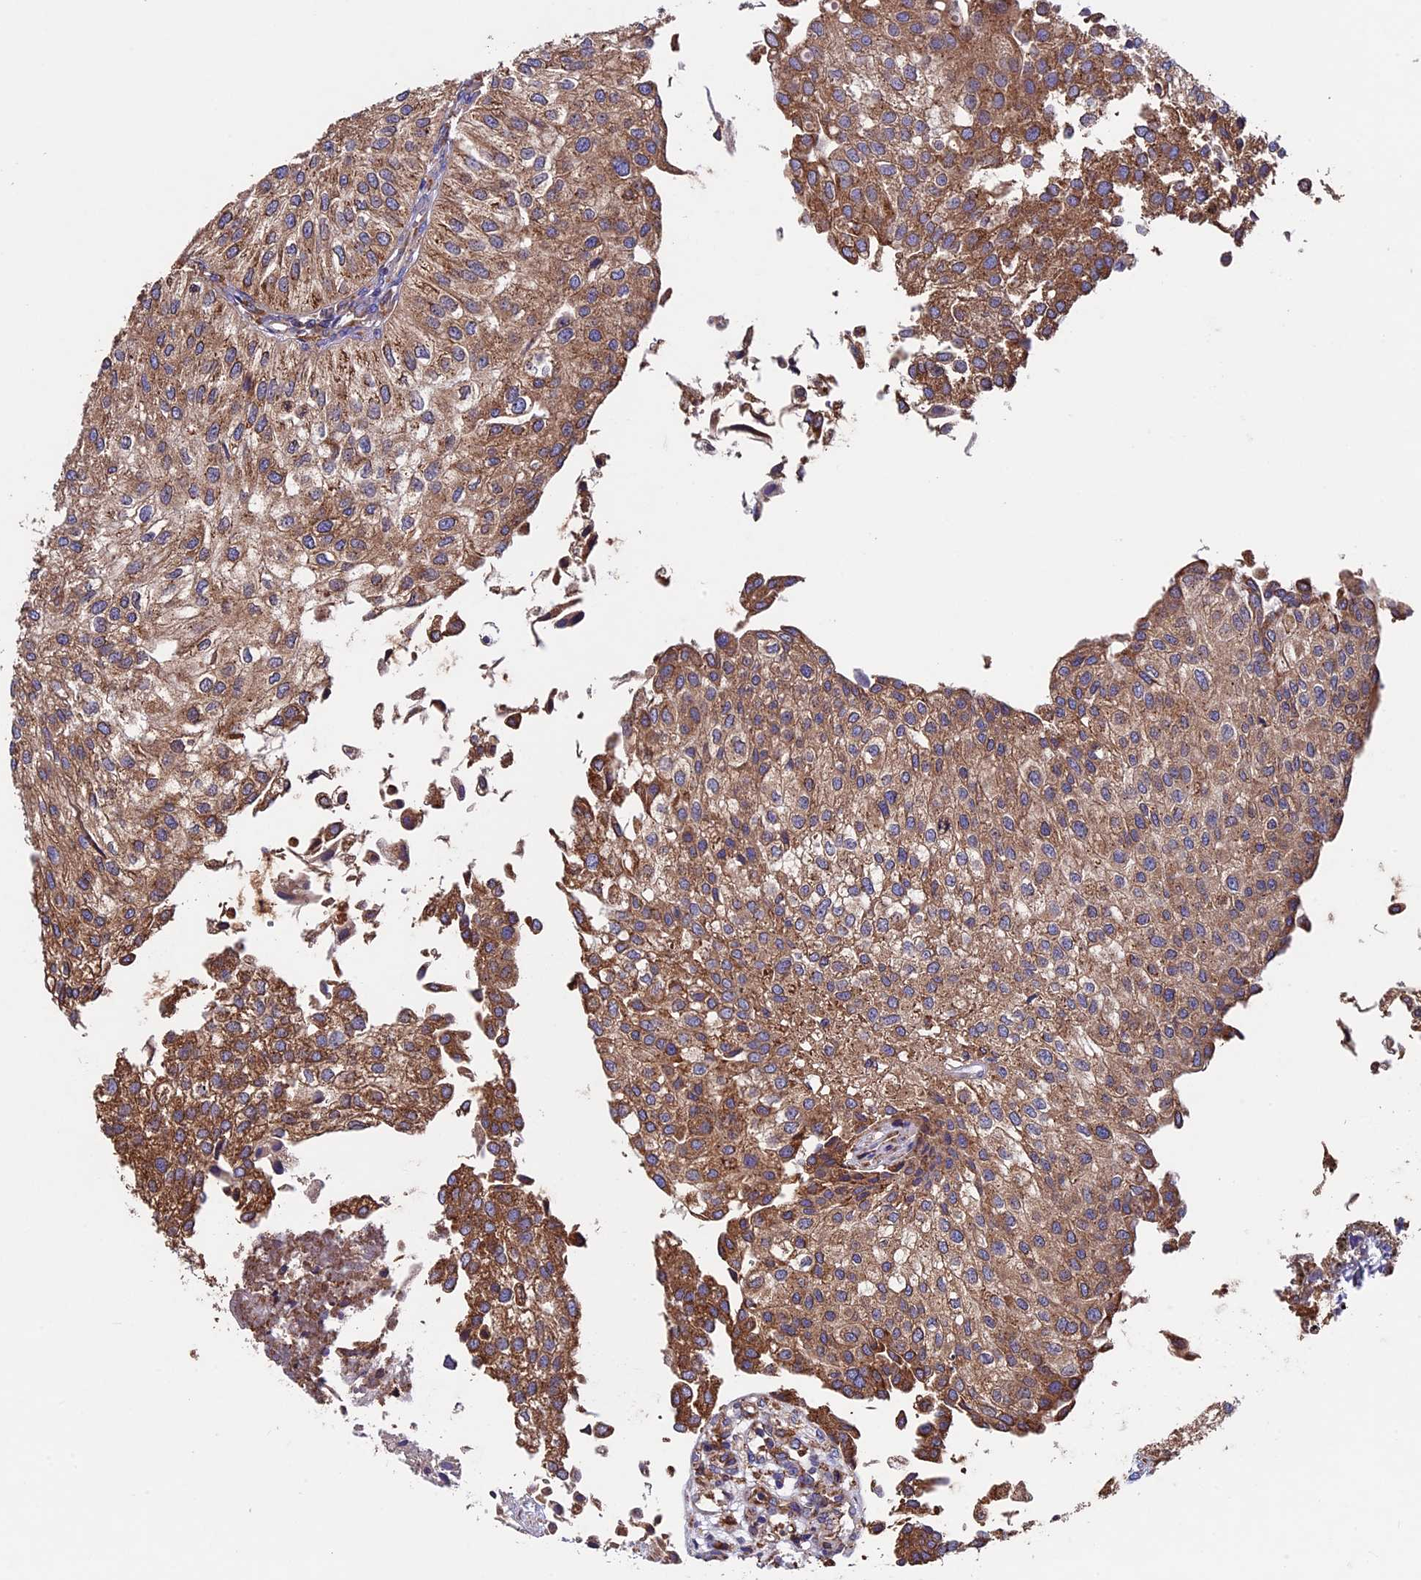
{"staining": {"intensity": "moderate", "quantity": ">75%", "location": "cytoplasmic/membranous"}, "tissue": "urothelial cancer", "cell_type": "Tumor cells", "image_type": "cancer", "snomed": [{"axis": "morphology", "description": "Urothelial carcinoma, Low grade"}, {"axis": "topography", "description": "Urinary bladder"}], "caption": "Tumor cells reveal medium levels of moderate cytoplasmic/membranous expression in about >75% of cells in human urothelial carcinoma (low-grade).", "gene": "BTBD3", "patient": {"sex": "female", "age": 89}}